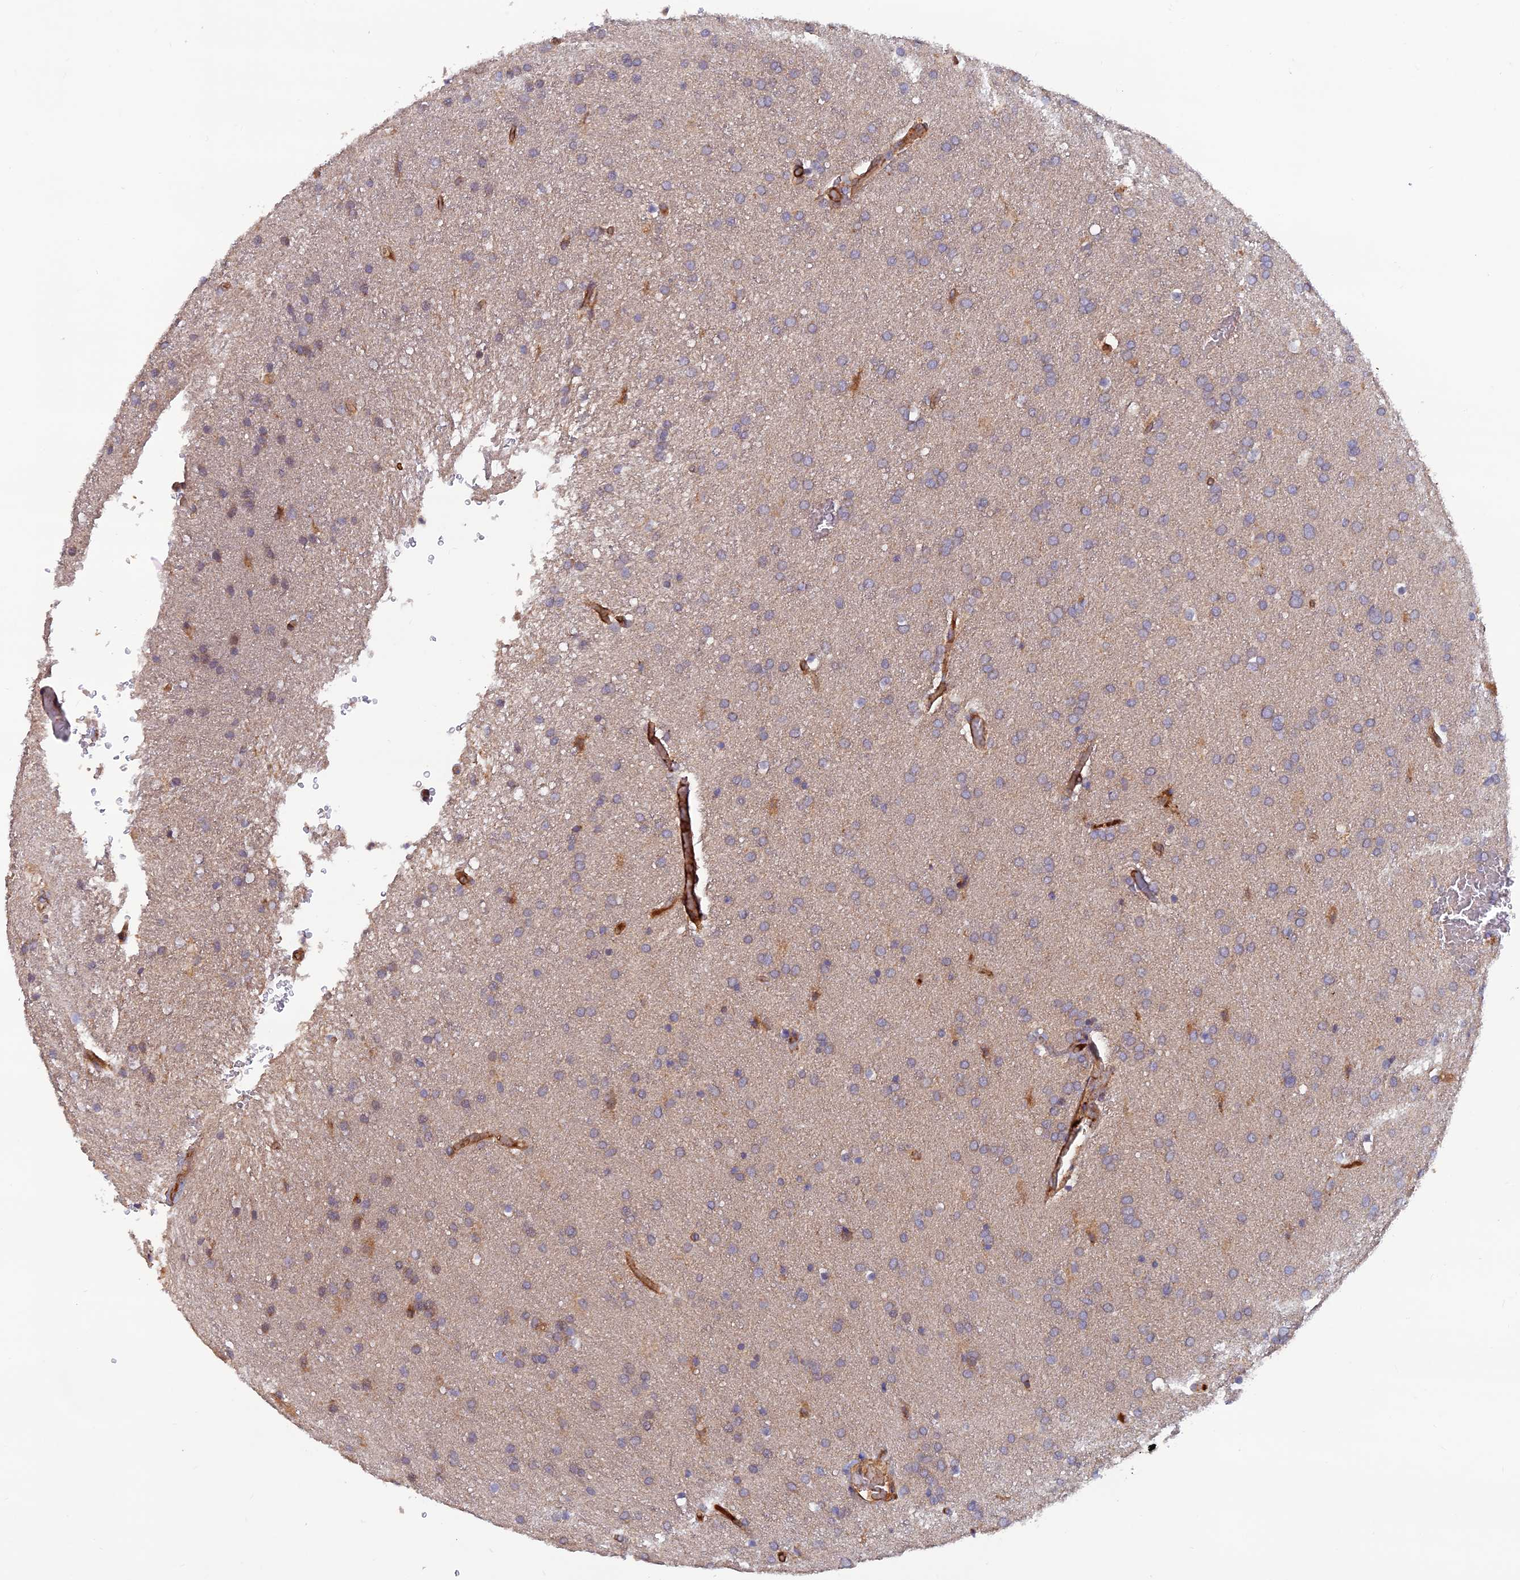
{"staining": {"intensity": "negative", "quantity": "none", "location": "none"}, "tissue": "glioma", "cell_type": "Tumor cells", "image_type": "cancer", "snomed": [{"axis": "morphology", "description": "Glioma, malignant, Low grade"}, {"axis": "topography", "description": "Brain"}], "caption": "Human glioma stained for a protein using immunohistochemistry shows no staining in tumor cells.", "gene": "GMCL1", "patient": {"sex": "female", "age": 32}}